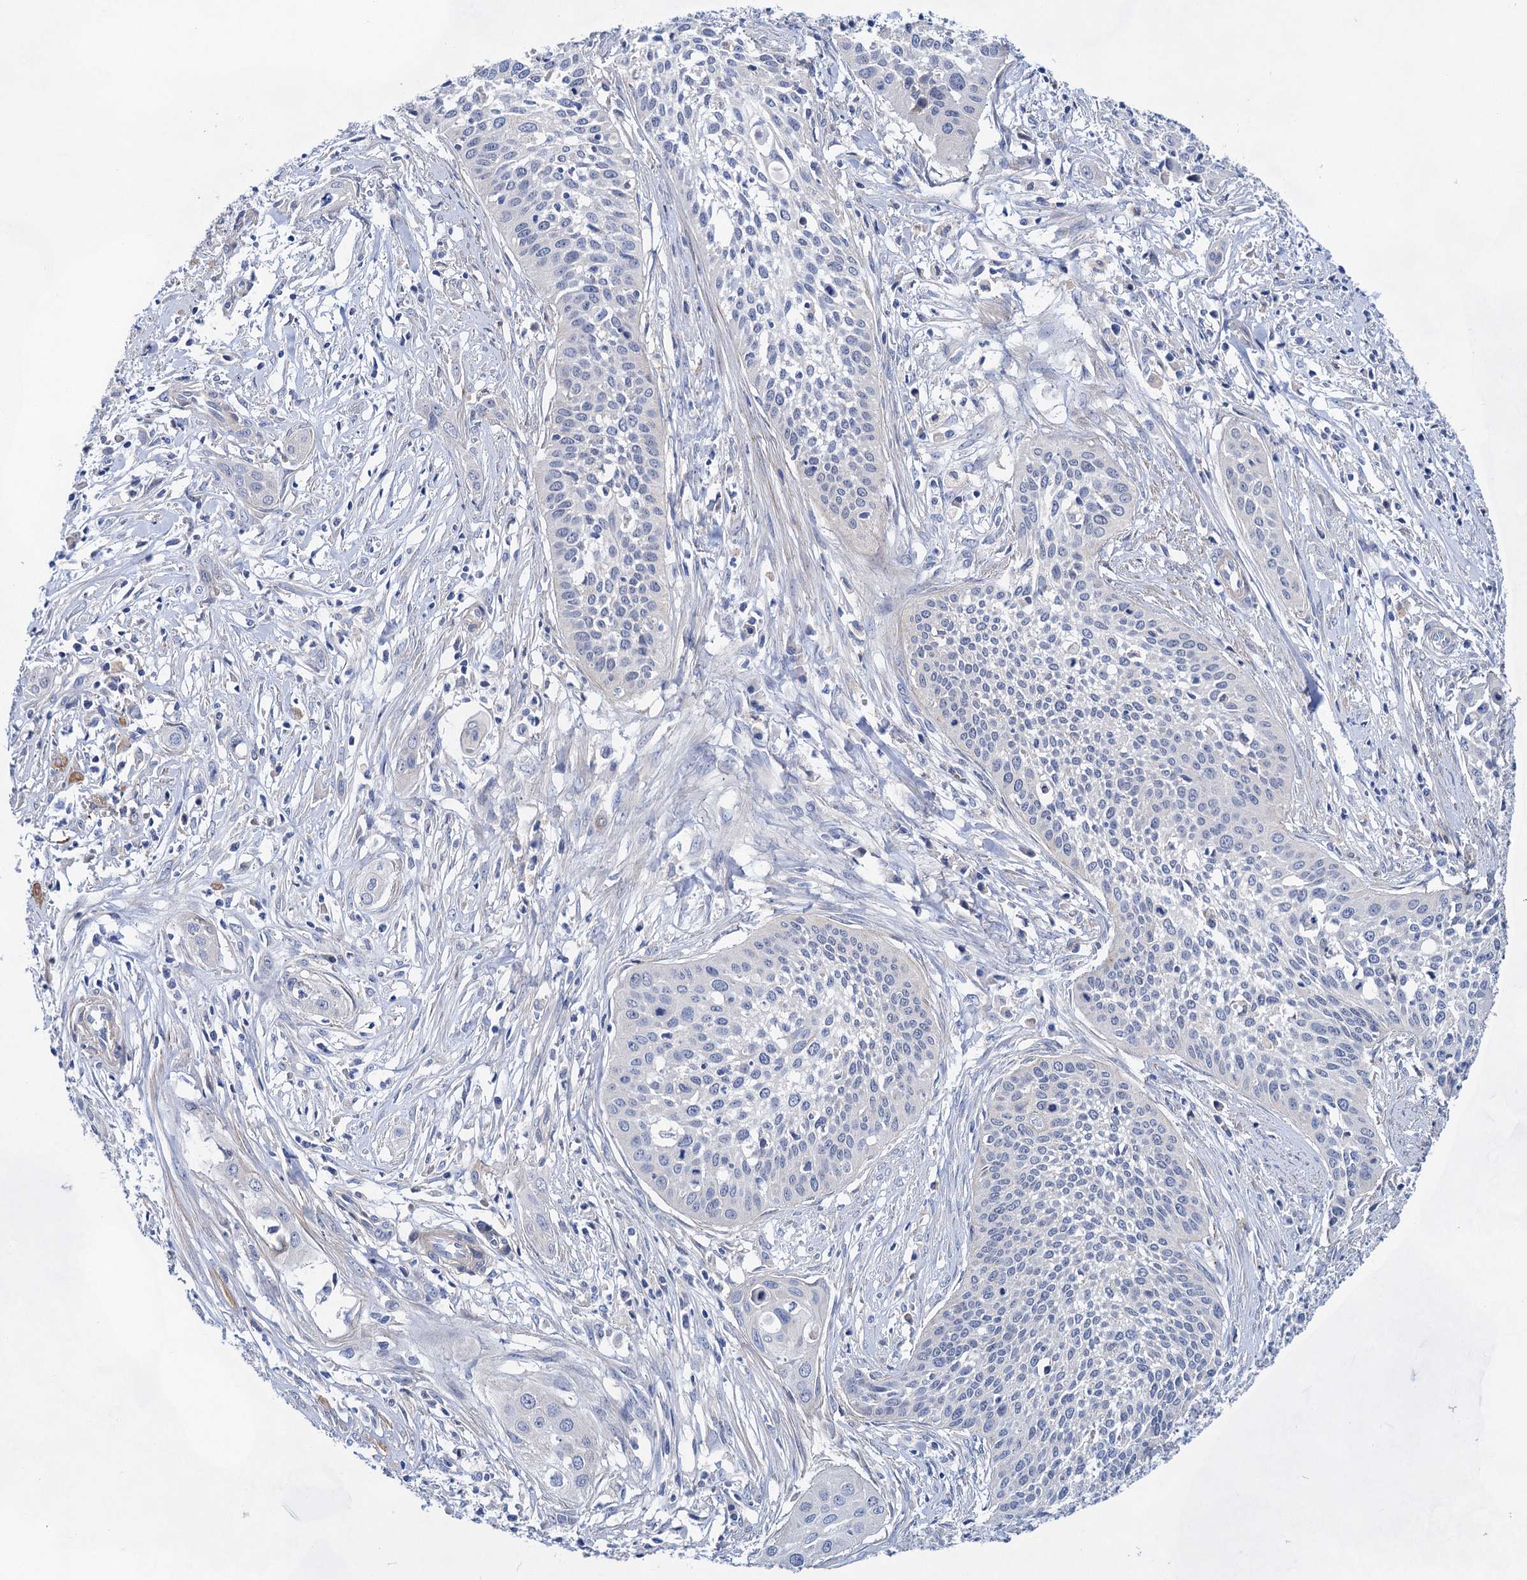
{"staining": {"intensity": "negative", "quantity": "none", "location": "none"}, "tissue": "cervical cancer", "cell_type": "Tumor cells", "image_type": "cancer", "snomed": [{"axis": "morphology", "description": "Squamous cell carcinoma, NOS"}, {"axis": "topography", "description": "Cervix"}], "caption": "A high-resolution photomicrograph shows IHC staining of squamous cell carcinoma (cervical), which reveals no significant positivity in tumor cells.", "gene": "GPR155", "patient": {"sex": "female", "age": 34}}